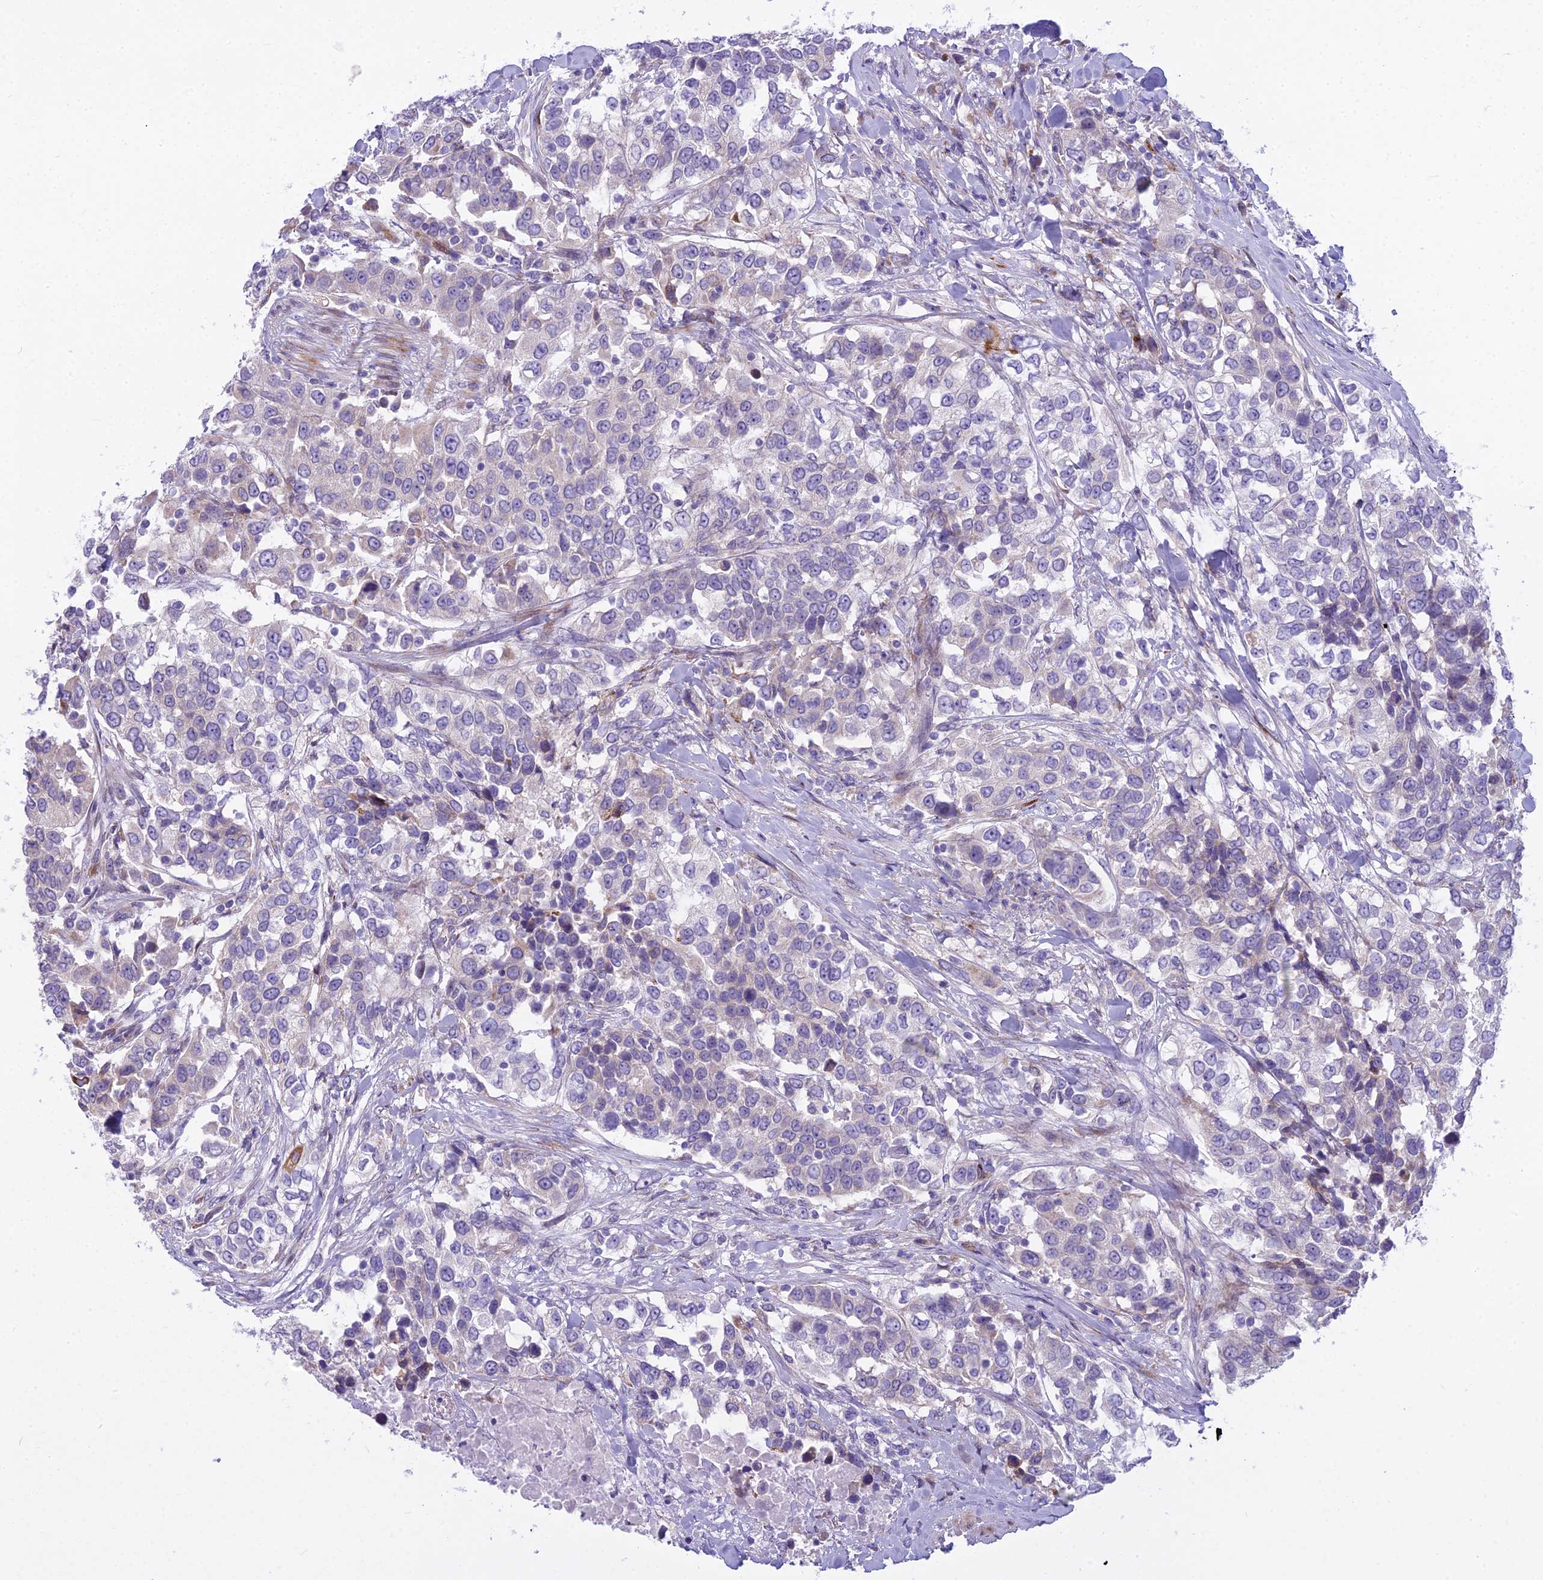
{"staining": {"intensity": "negative", "quantity": "none", "location": "none"}, "tissue": "urothelial cancer", "cell_type": "Tumor cells", "image_type": "cancer", "snomed": [{"axis": "morphology", "description": "Urothelial carcinoma, High grade"}, {"axis": "topography", "description": "Urinary bladder"}], "caption": "The micrograph exhibits no staining of tumor cells in urothelial cancer.", "gene": "PCDHB14", "patient": {"sex": "female", "age": 80}}